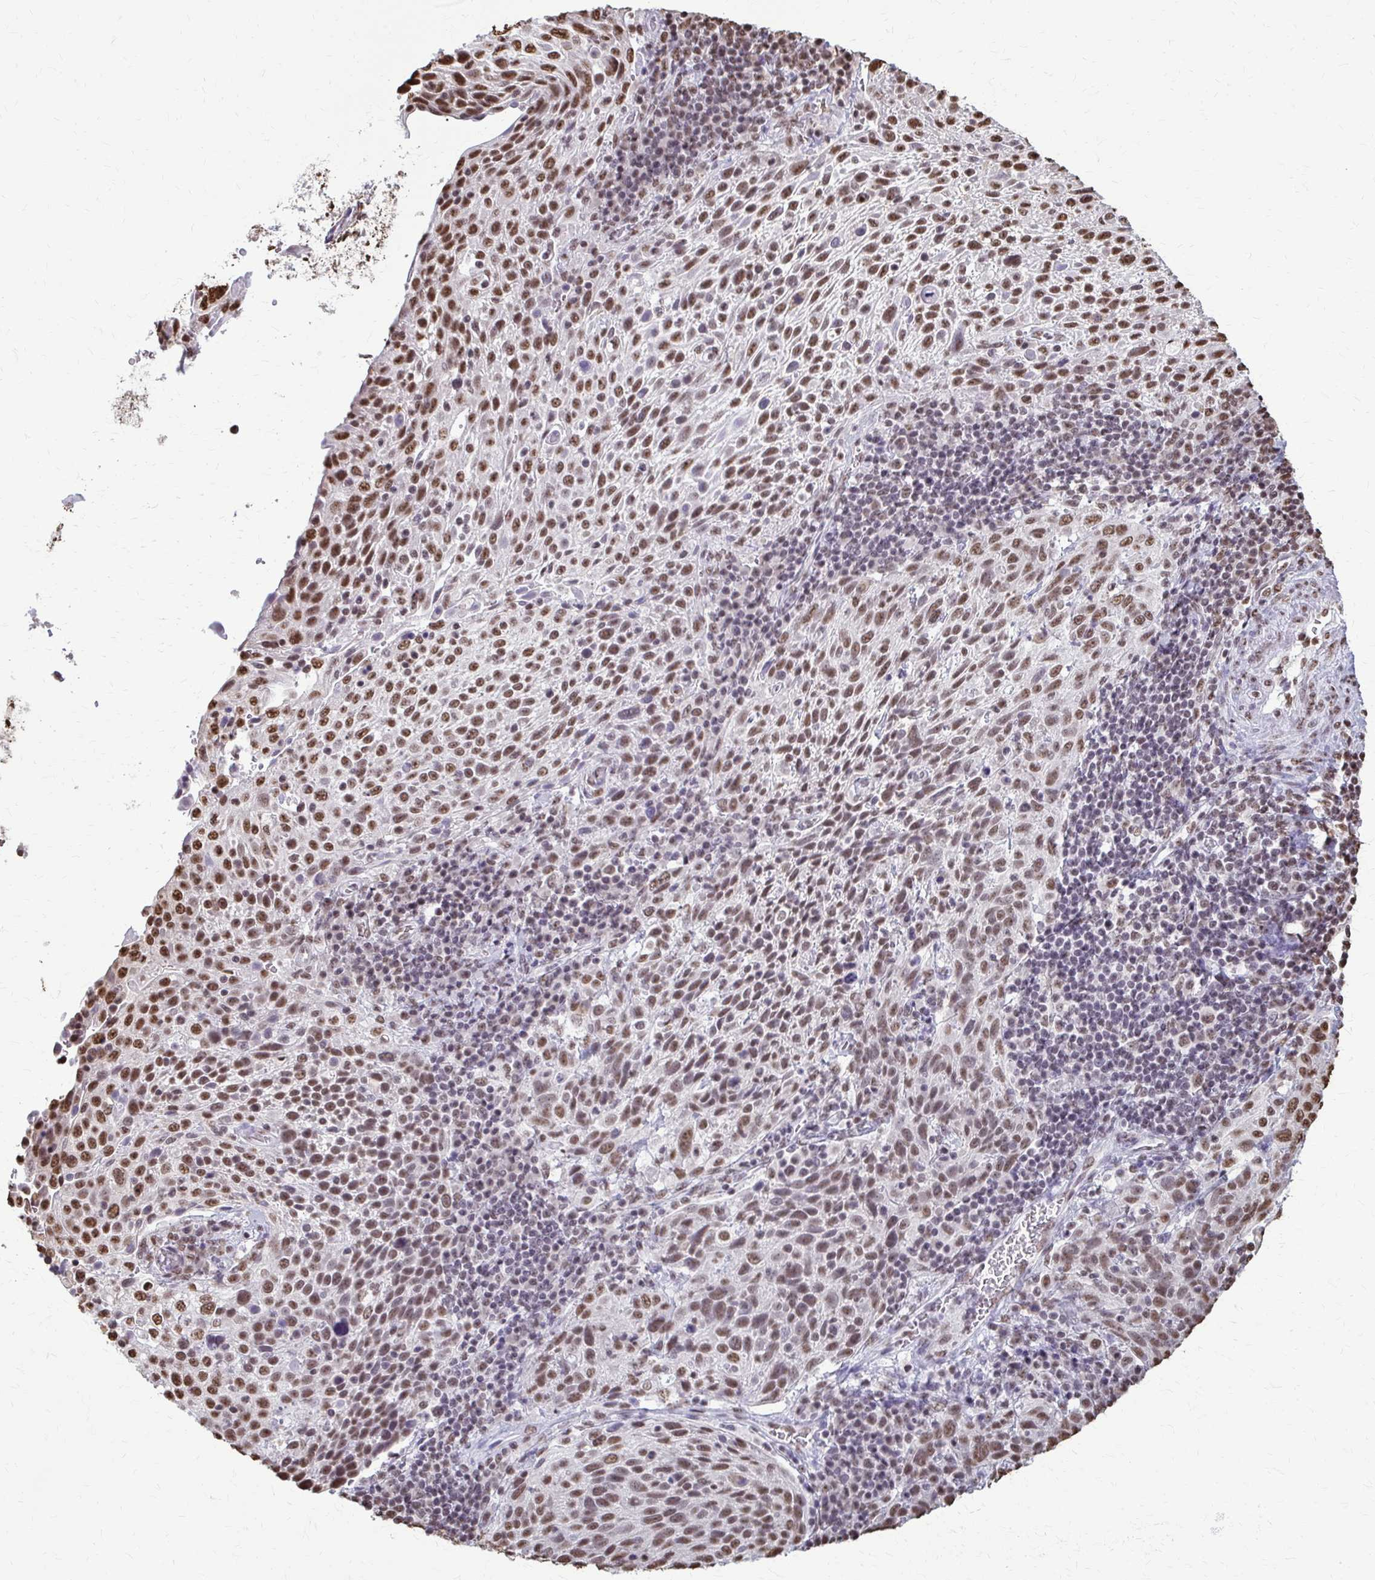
{"staining": {"intensity": "moderate", "quantity": ">75%", "location": "nuclear"}, "tissue": "cervical cancer", "cell_type": "Tumor cells", "image_type": "cancer", "snomed": [{"axis": "morphology", "description": "Squamous cell carcinoma, NOS"}, {"axis": "topography", "description": "Cervix"}], "caption": "Immunohistochemical staining of human cervical cancer displays medium levels of moderate nuclear protein staining in about >75% of tumor cells. (IHC, brightfield microscopy, high magnification).", "gene": "SNRPA", "patient": {"sex": "female", "age": 61}}